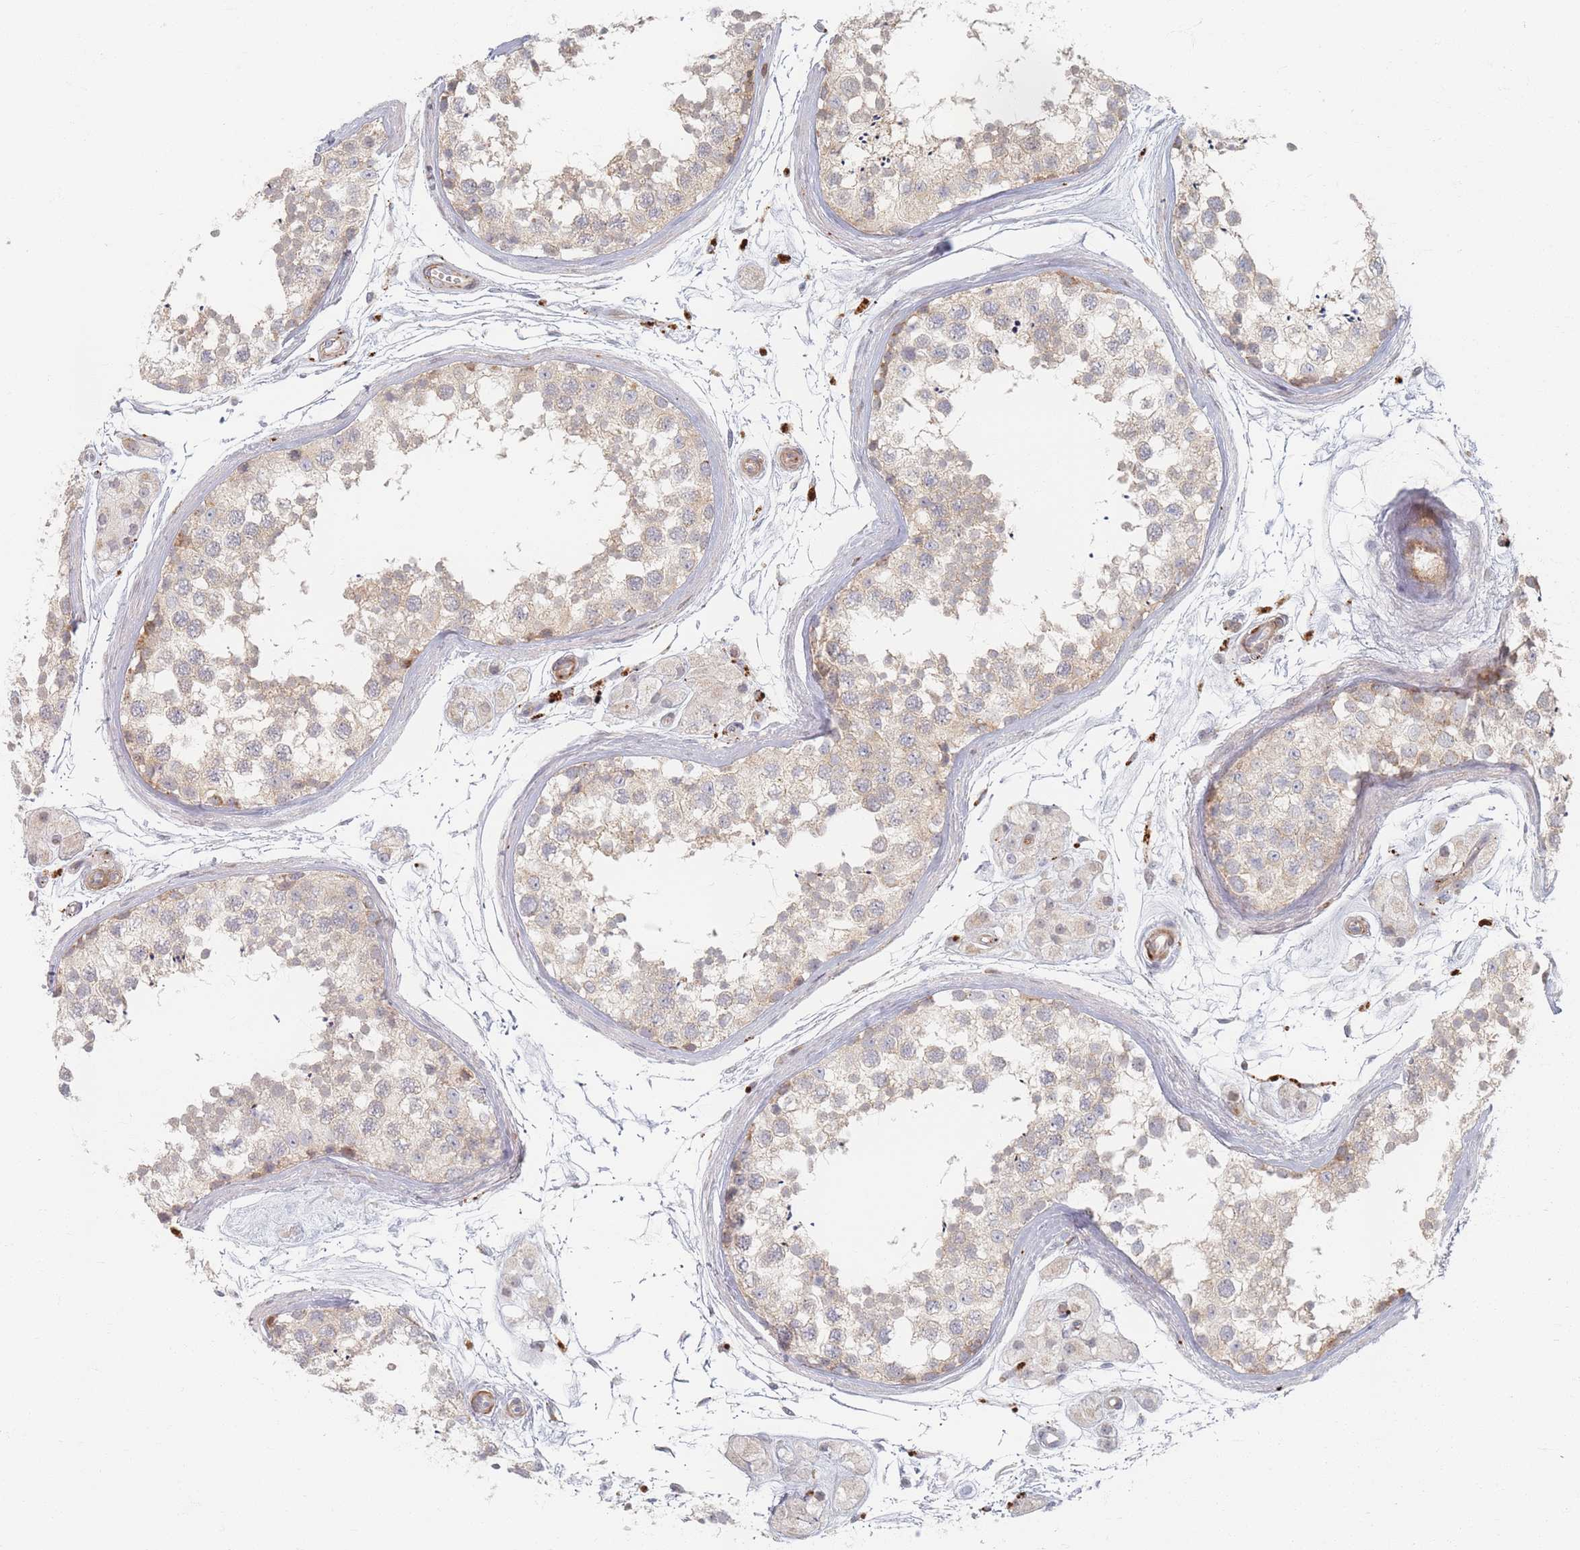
{"staining": {"intensity": "weak", "quantity": "25%-75%", "location": "cytoplasmic/membranous"}, "tissue": "testis", "cell_type": "Cells in seminiferous ducts", "image_type": "normal", "snomed": [{"axis": "morphology", "description": "Normal tissue, NOS"}, {"axis": "topography", "description": "Testis"}], "caption": "A brown stain shows weak cytoplasmic/membranous positivity of a protein in cells in seminiferous ducts of unremarkable human testis.", "gene": "ZKSCAN7", "patient": {"sex": "male", "age": 56}}